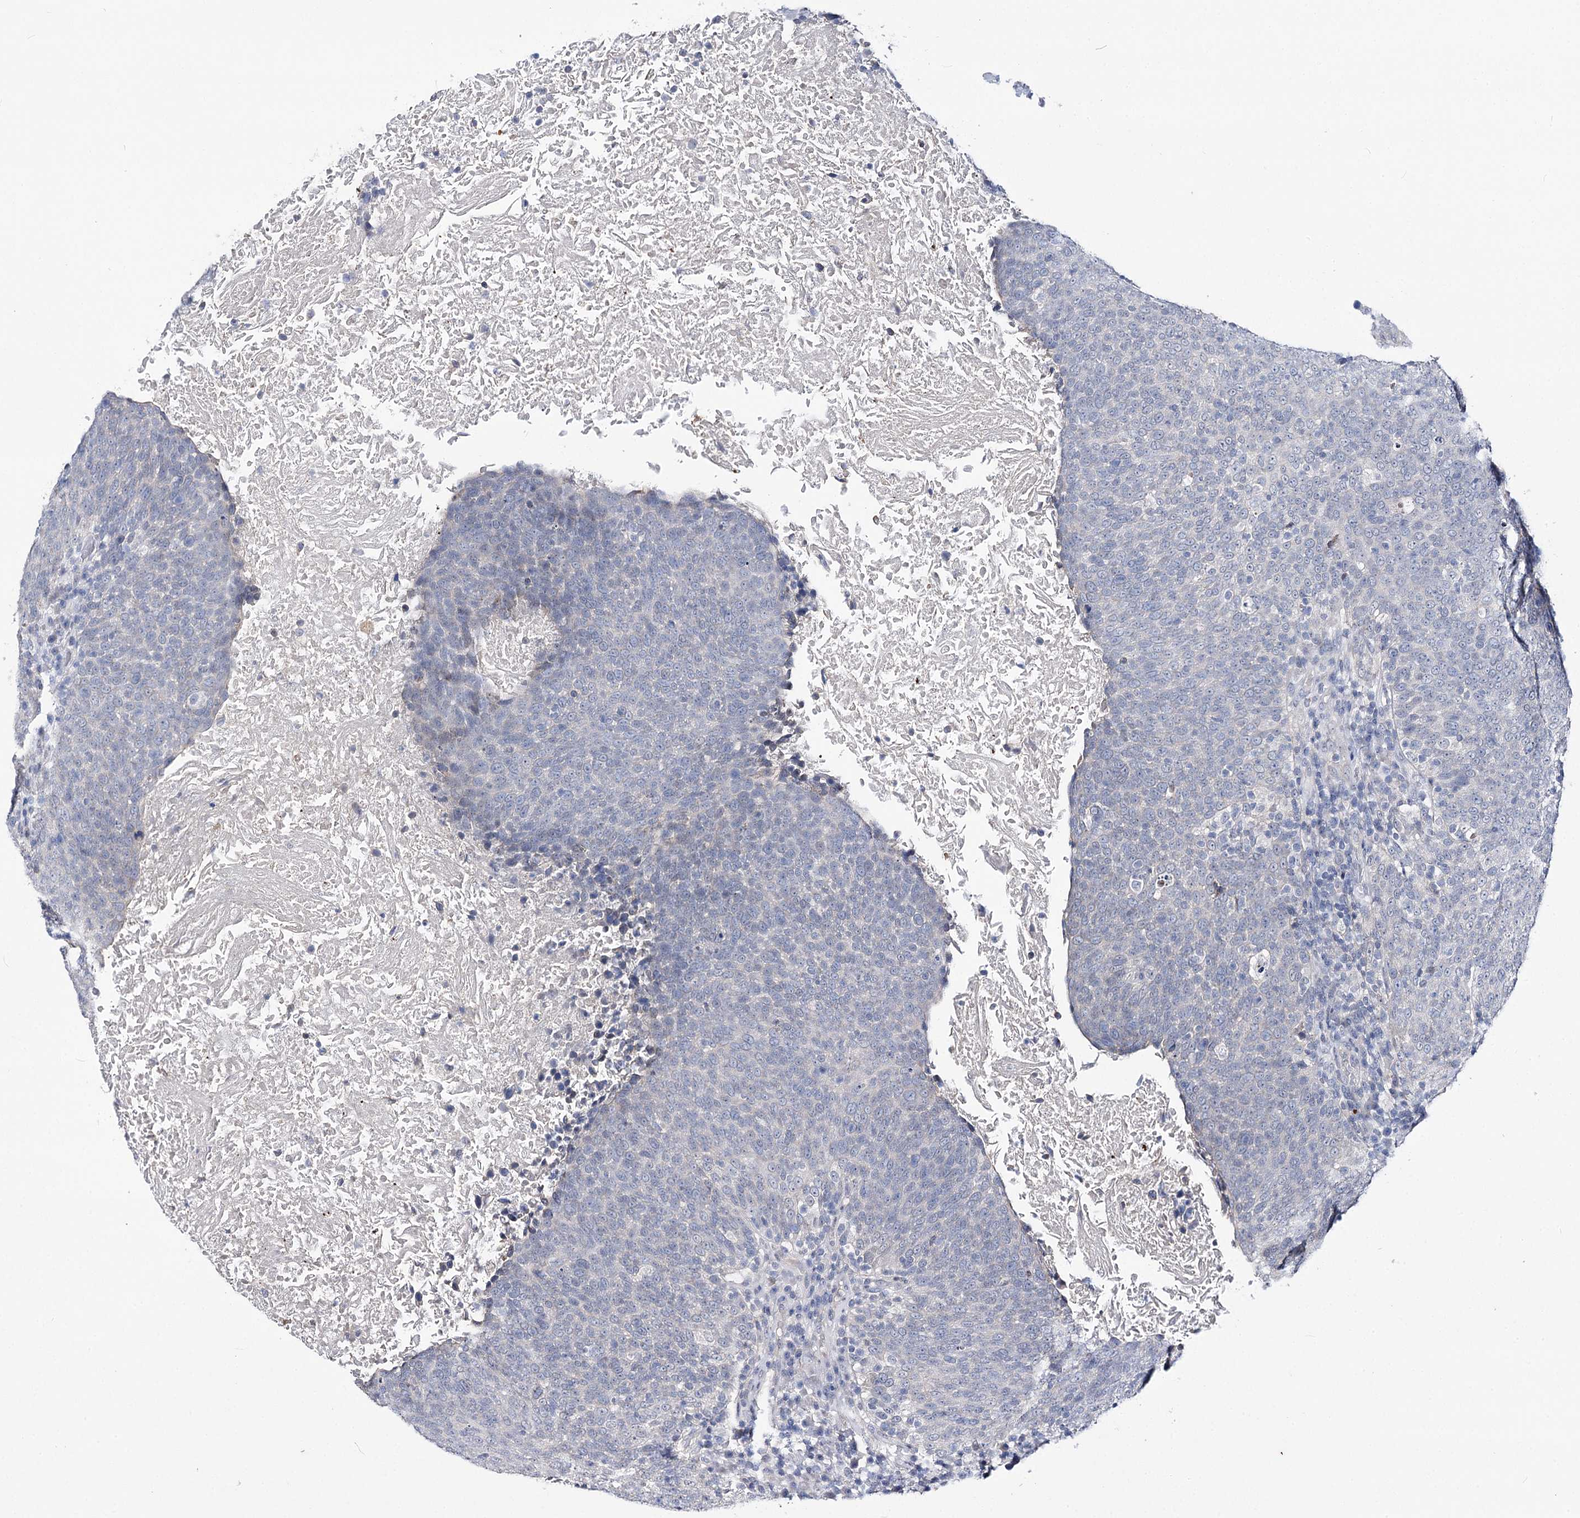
{"staining": {"intensity": "negative", "quantity": "none", "location": "none"}, "tissue": "head and neck cancer", "cell_type": "Tumor cells", "image_type": "cancer", "snomed": [{"axis": "morphology", "description": "Squamous cell carcinoma, NOS"}, {"axis": "morphology", "description": "Squamous cell carcinoma, metastatic, NOS"}, {"axis": "topography", "description": "Lymph node"}, {"axis": "topography", "description": "Head-Neck"}], "caption": "Protein analysis of head and neck cancer demonstrates no significant positivity in tumor cells. (DAB (3,3'-diaminobenzidine) immunohistochemistry with hematoxylin counter stain).", "gene": "ATP10B", "patient": {"sex": "male", "age": 62}}